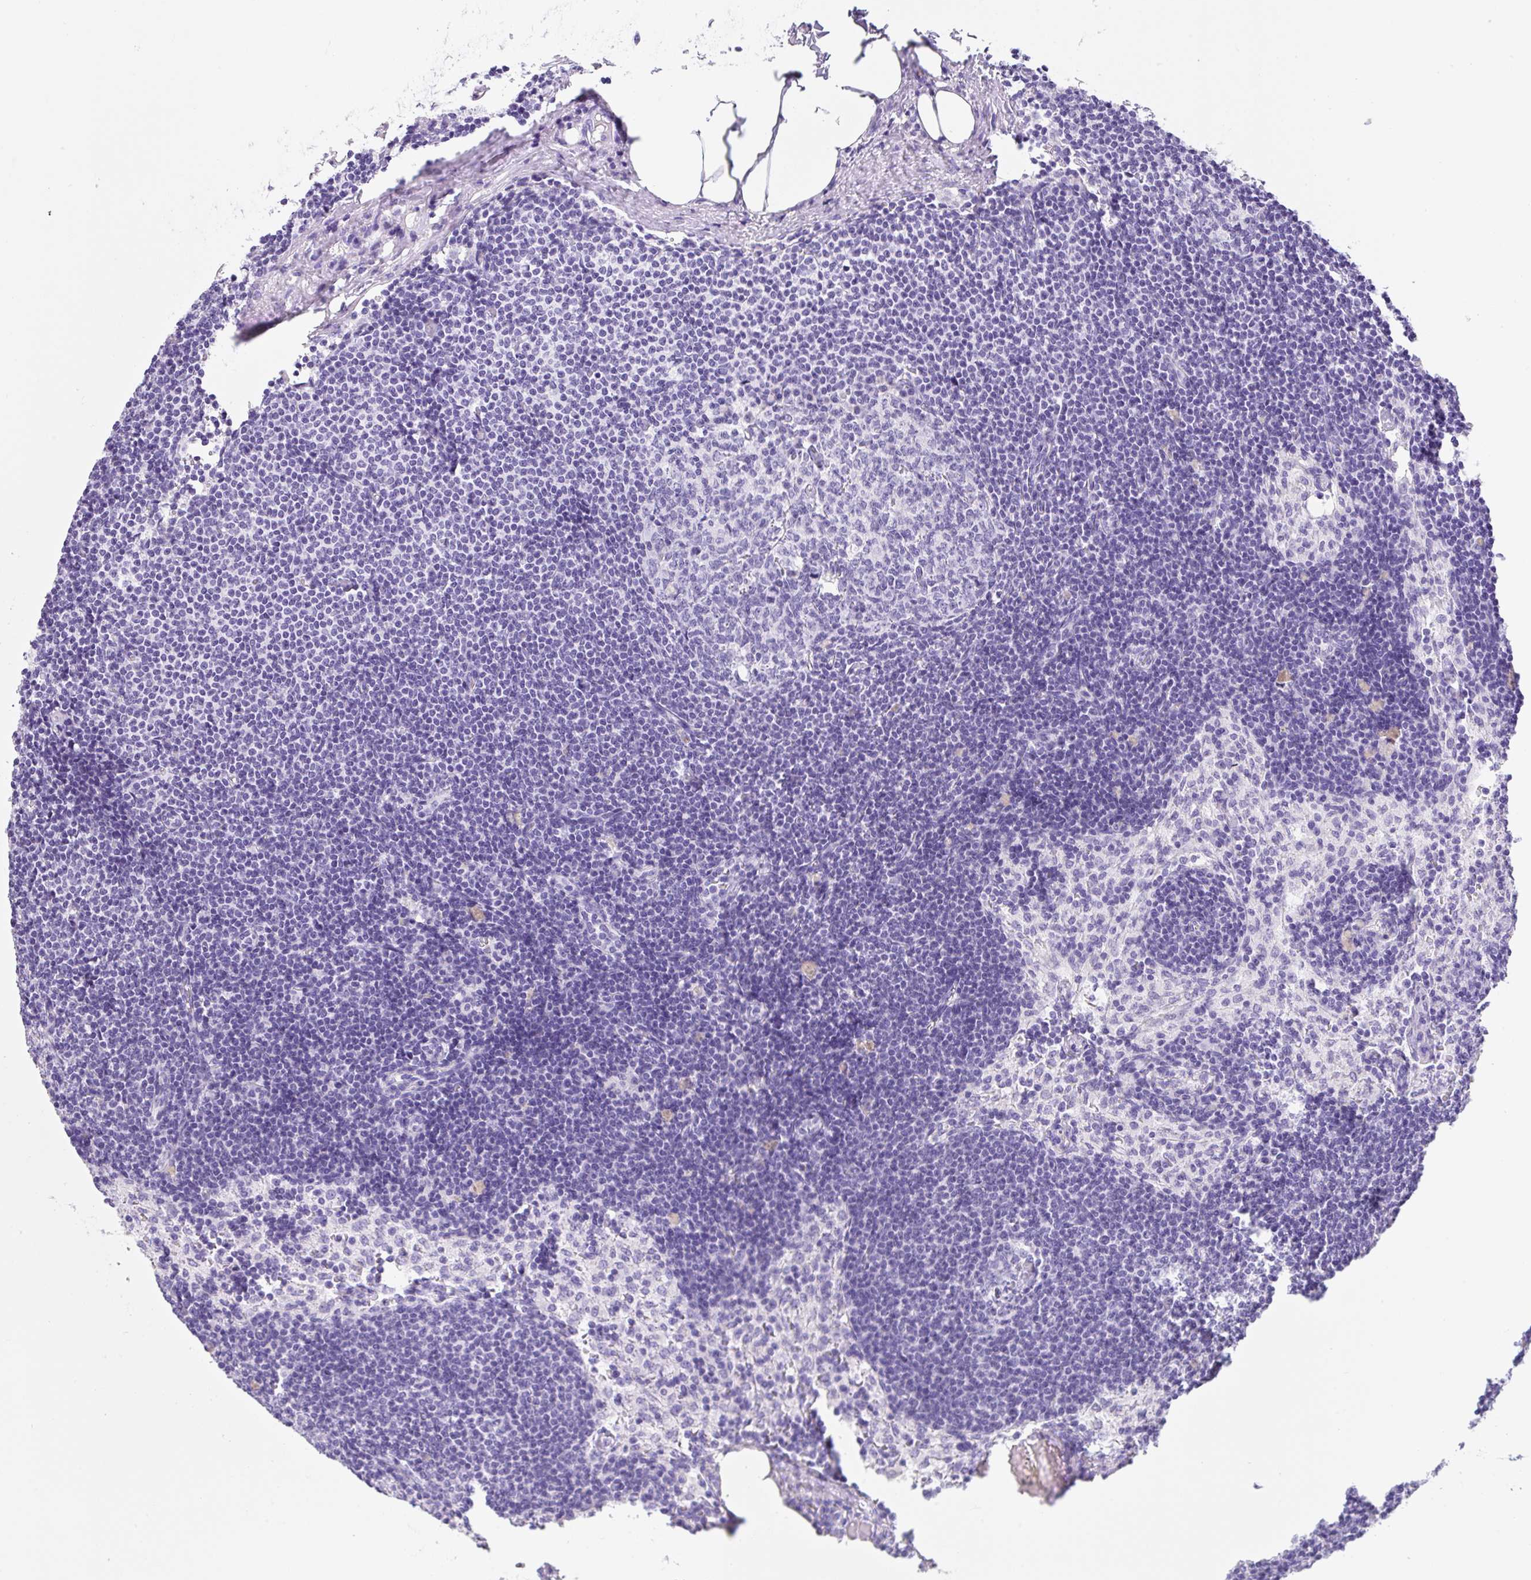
{"staining": {"intensity": "negative", "quantity": "none", "location": "none"}, "tissue": "lymph node", "cell_type": "Germinal center cells", "image_type": "normal", "snomed": [{"axis": "morphology", "description": "Normal tissue, NOS"}, {"axis": "topography", "description": "Lymph node"}], "caption": "Lymph node stained for a protein using immunohistochemistry reveals no staining germinal center cells.", "gene": "KLK8", "patient": {"sex": "male", "age": 49}}